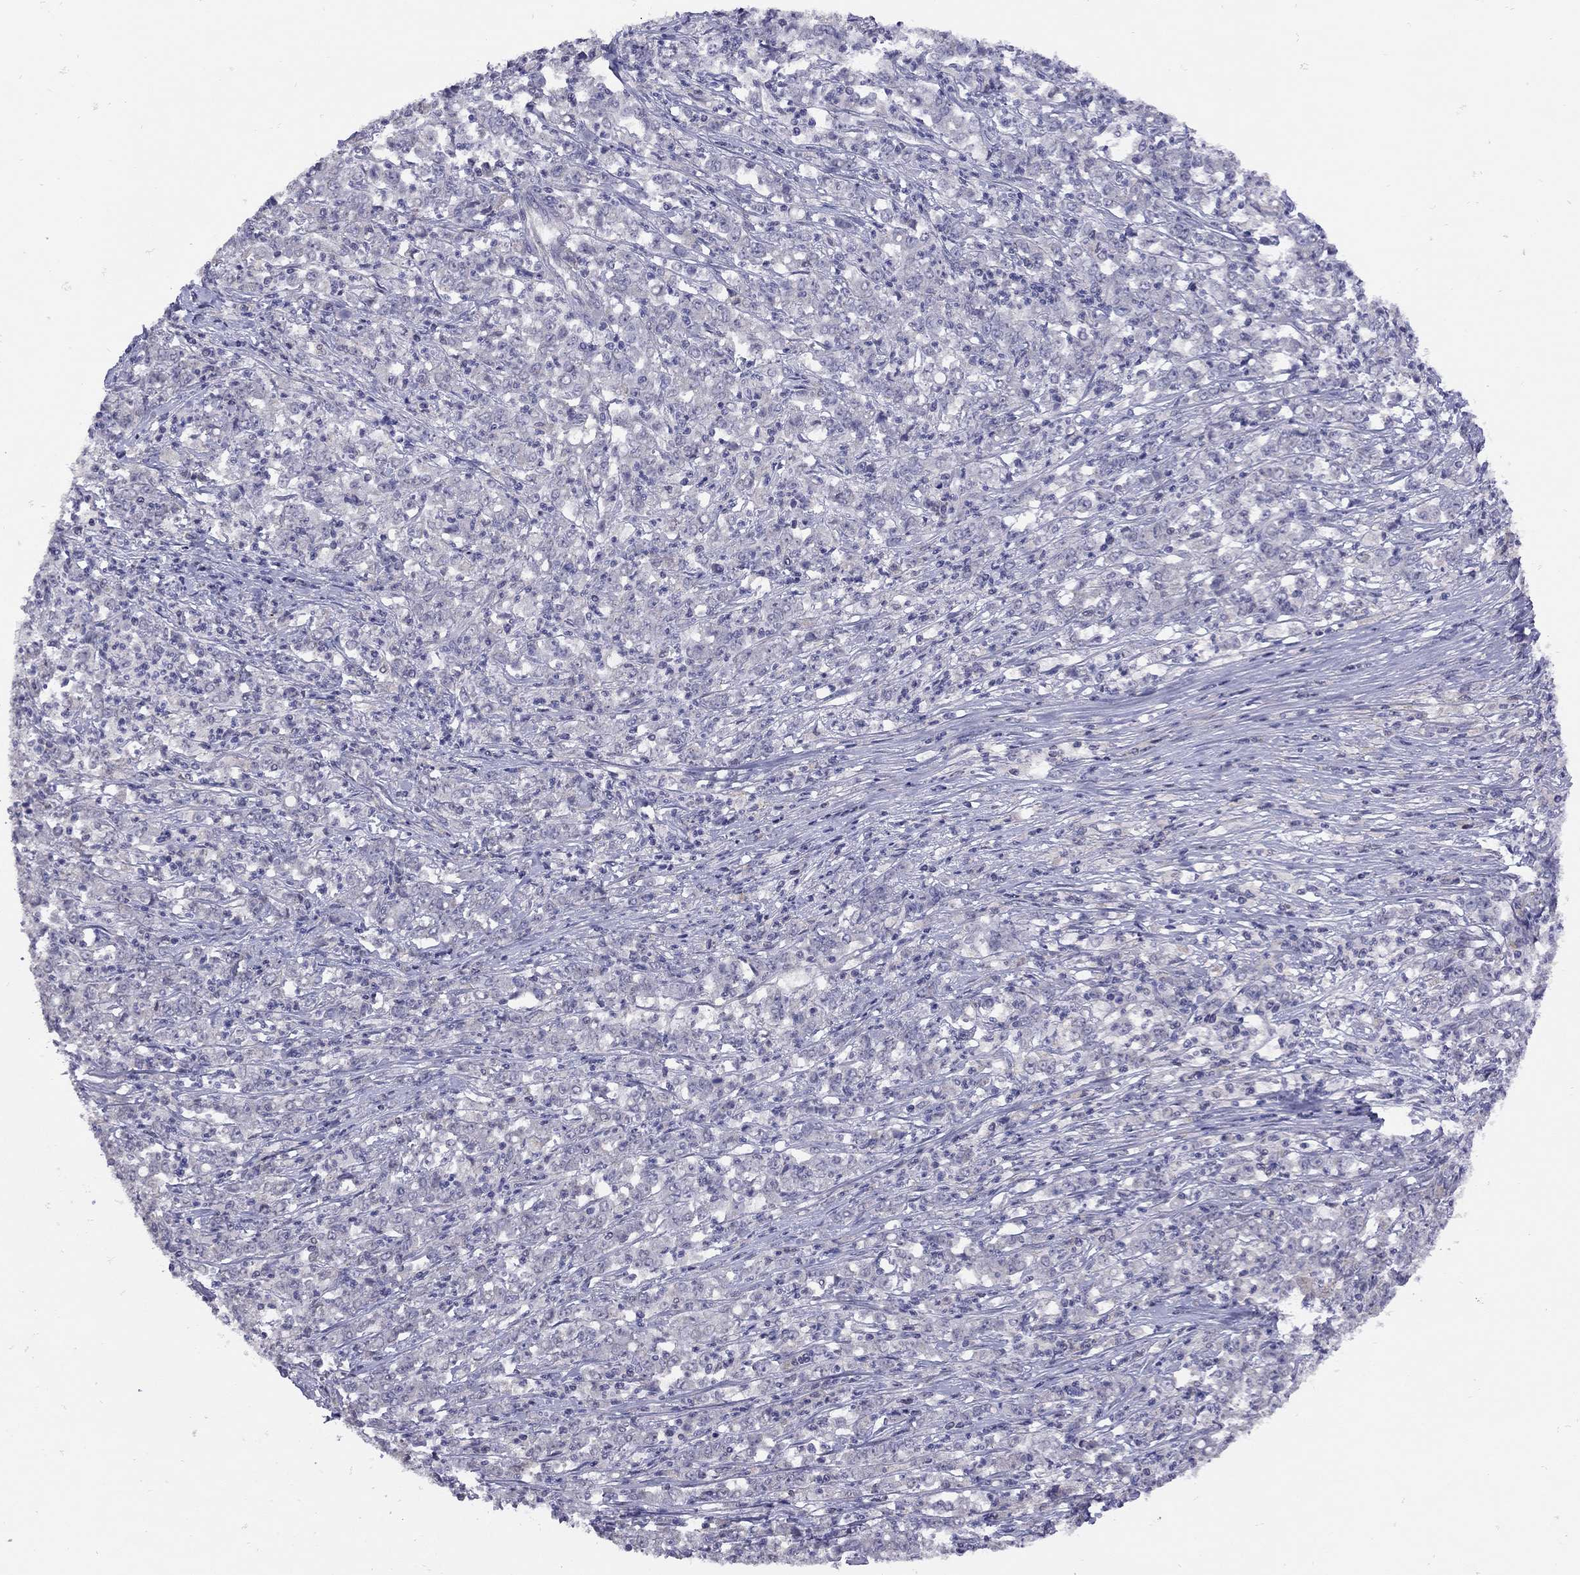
{"staining": {"intensity": "negative", "quantity": "none", "location": "none"}, "tissue": "stomach cancer", "cell_type": "Tumor cells", "image_type": "cancer", "snomed": [{"axis": "morphology", "description": "Adenocarcinoma, NOS"}, {"axis": "topography", "description": "Stomach, lower"}], "caption": "Image shows no significant protein positivity in tumor cells of adenocarcinoma (stomach). The staining is performed using DAB (3,3'-diaminobenzidine) brown chromogen with nuclei counter-stained in using hematoxylin.", "gene": "RTP5", "patient": {"sex": "female", "age": 71}}